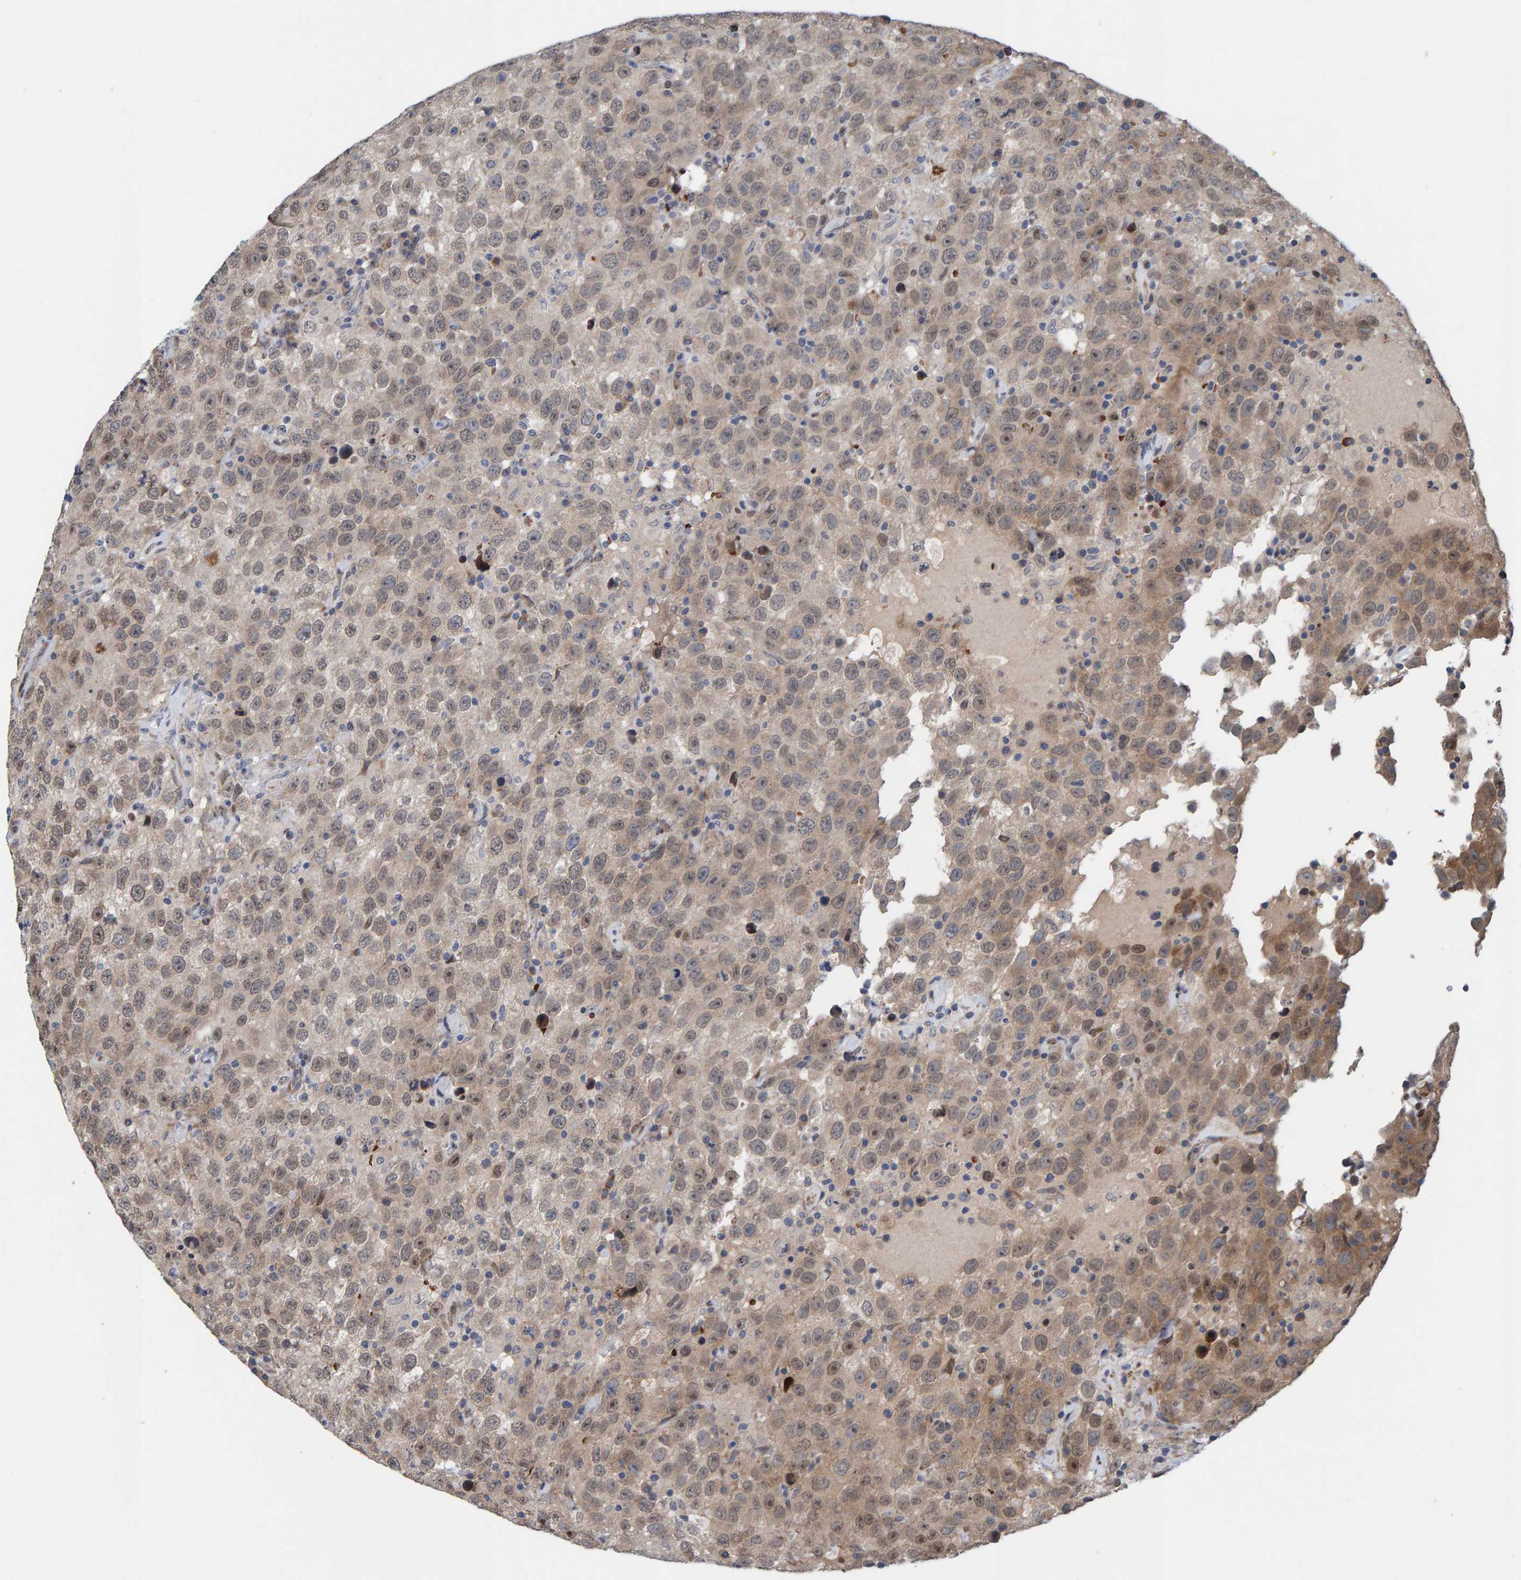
{"staining": {"intensity": "weak", "quantity": "25%-75%", "location": "nuclear"}, "tissue": "testis cancer", "cell_type": "Tumor cells", "image_type": "cancer", "snomed": [{"axis": "morphology", "description": "Seminoma, NOS"}, {"axis": "topography", "description": "Testis"}], "caption": "Tumor cells show low levels of weak nuclear expression in about 25%-75% of cells in human seminoma (testis).", "gene": "MFSD6L", "patient": {"sex": "male", "age": 41}}